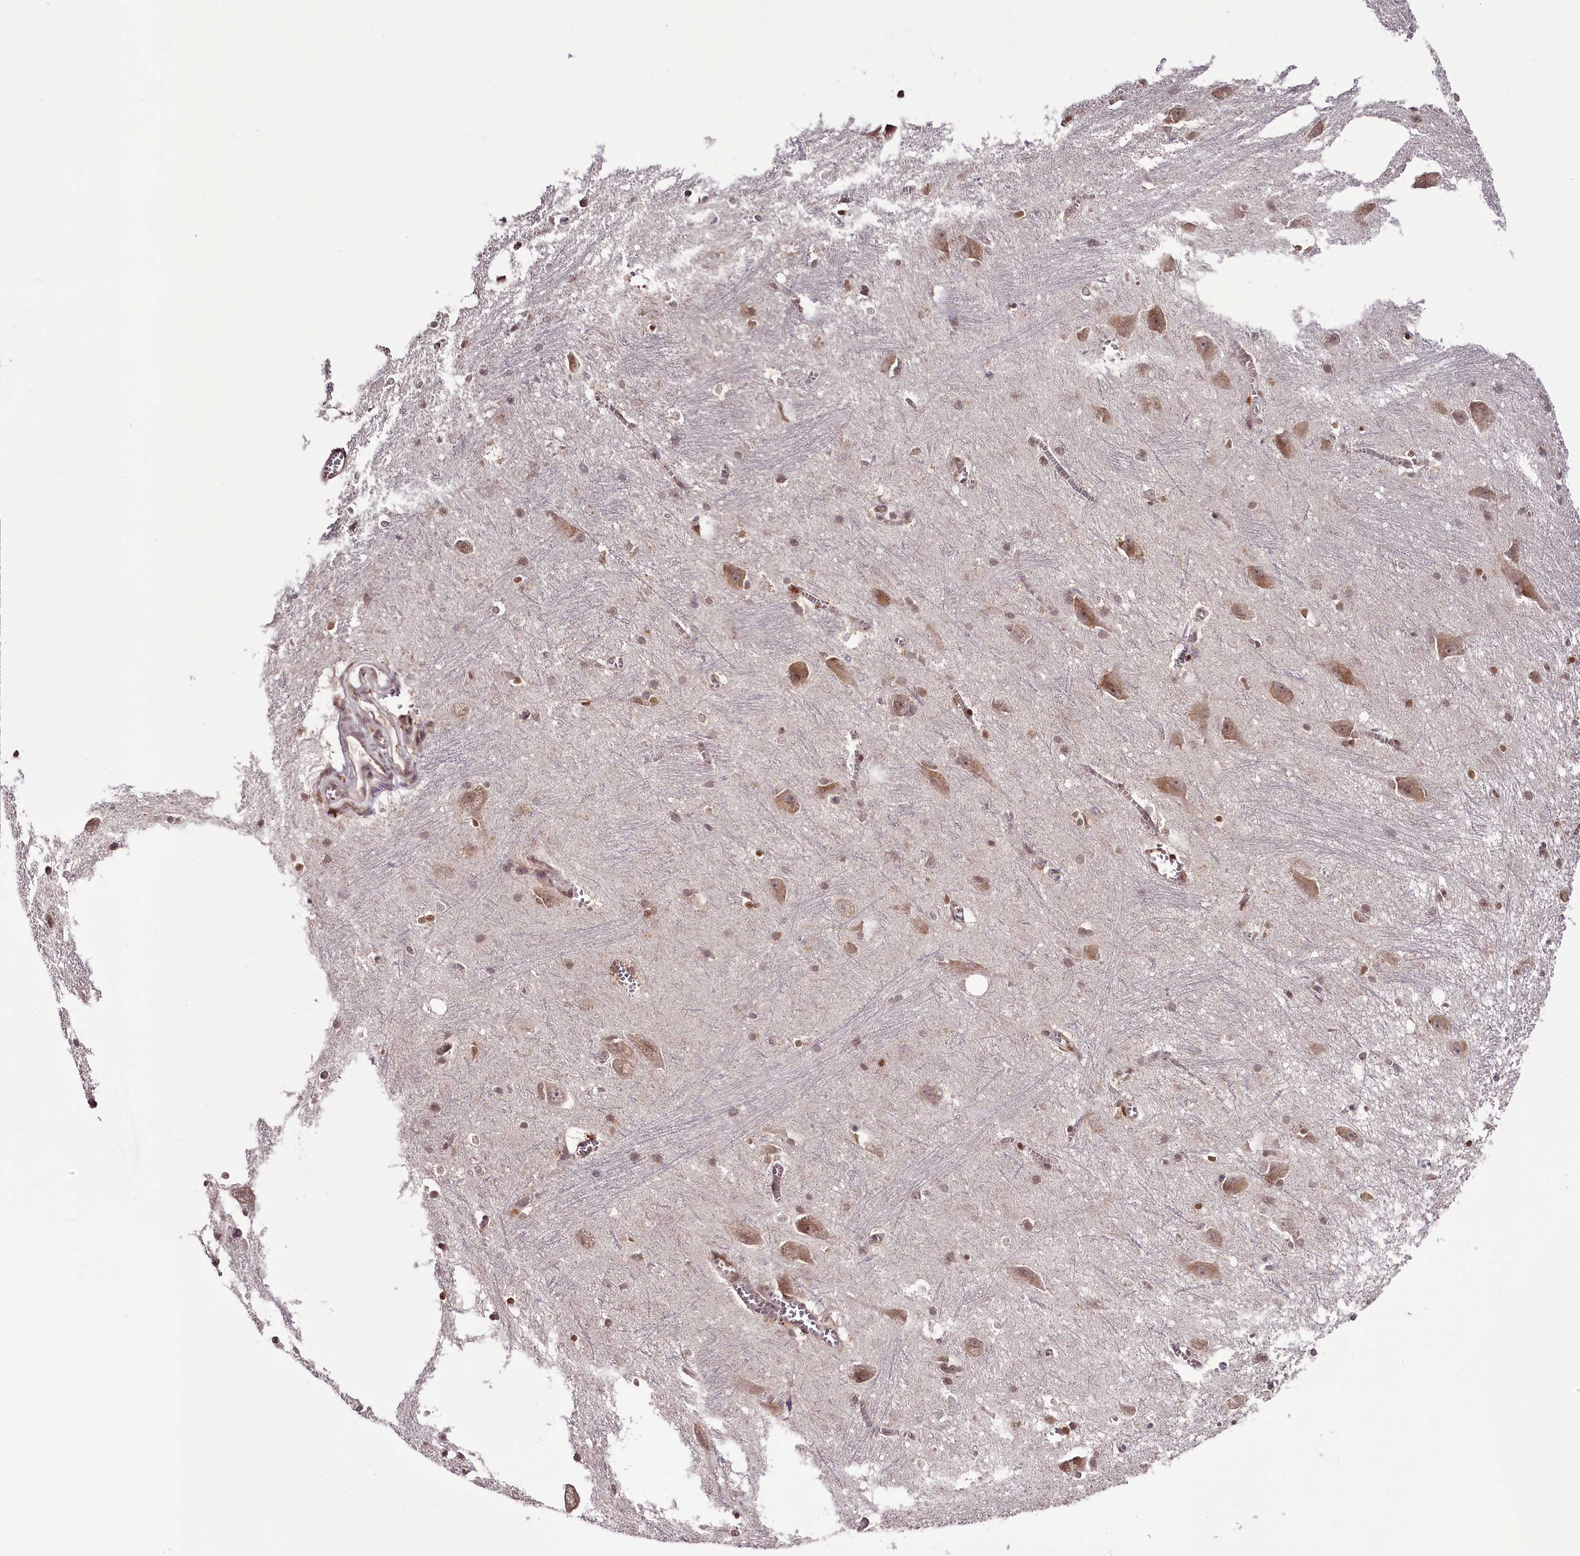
{"staining": {"intensity": "moderate", "quantity": "25%-75%", "location": "nuclear"}, "tissue": "caudate", "cell_type": "Glial cells", "image_type": "normal", "snomed": [{"axis": "morphology", "description": "Normal tissue, NOS"}, {"axis": "topography", "description": "Lateral ventricle wall"}], "caption": "Unremarkable caudate reveals moderate nuclear expression in approximately 25%-75% of glial cells, visualized by immunohistochemistry. (Stains: DAB in brown, nuclei in blue, Microscopy: brightfield microscopy at high magnification).", "gene": "THYN1", "patient": {"sex": "male", "age": 37}}